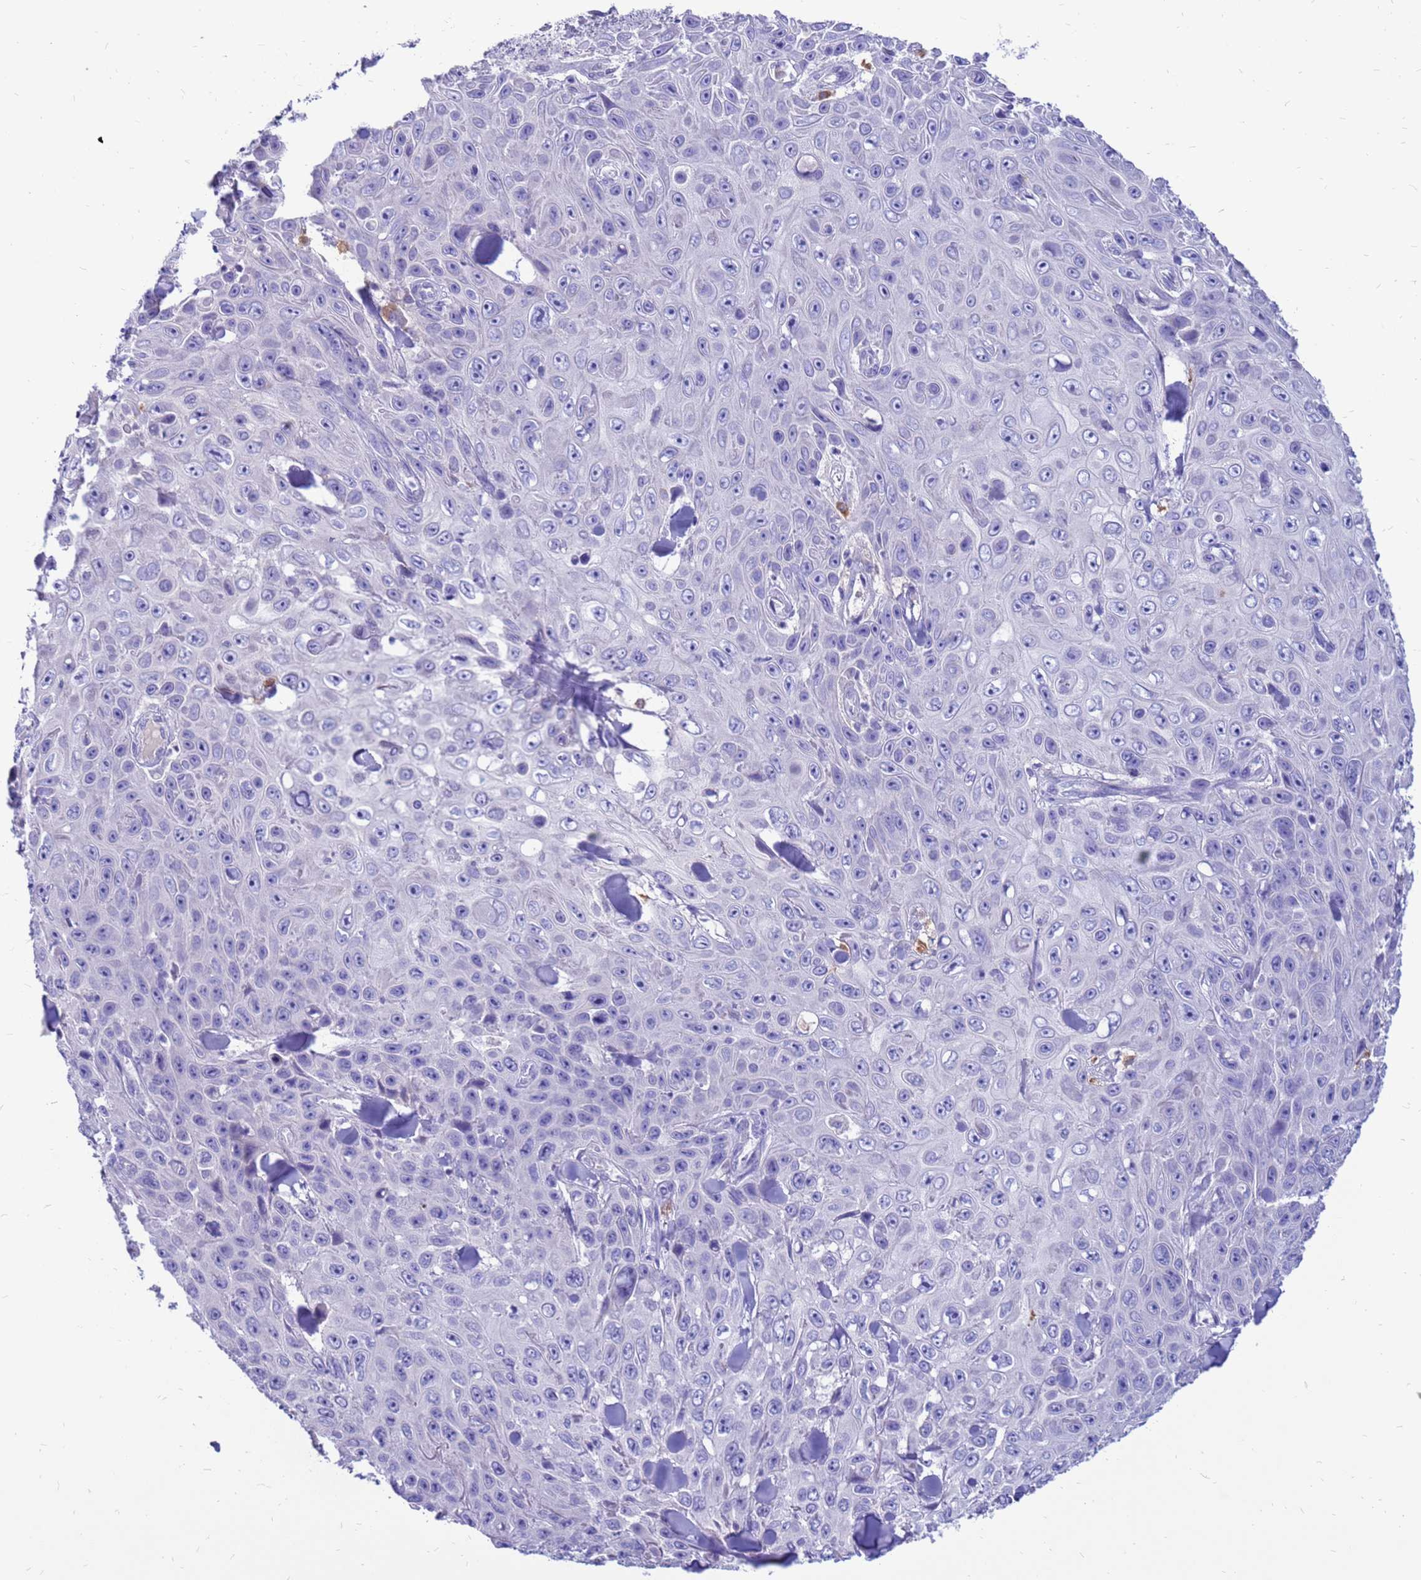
{"staining": {"intensity": "negative", "quantity": "none", "location": "none"}, "tissue": "skin cancer", "cell_type": "Tumor cells", "image_type": "cancer", "snomed": [{"axis": "morphology", "description": "Basal cell carcinoma"}, {"axis": "topography", "description": "Skin"}], "caption": "Immunohistochemical staining of skin cancer (basal cell carcinoma) demonstrates no significant positivity in tumor cells.", "gene": "PDE10A", "patient": {"sex": "male", "age": 73}}